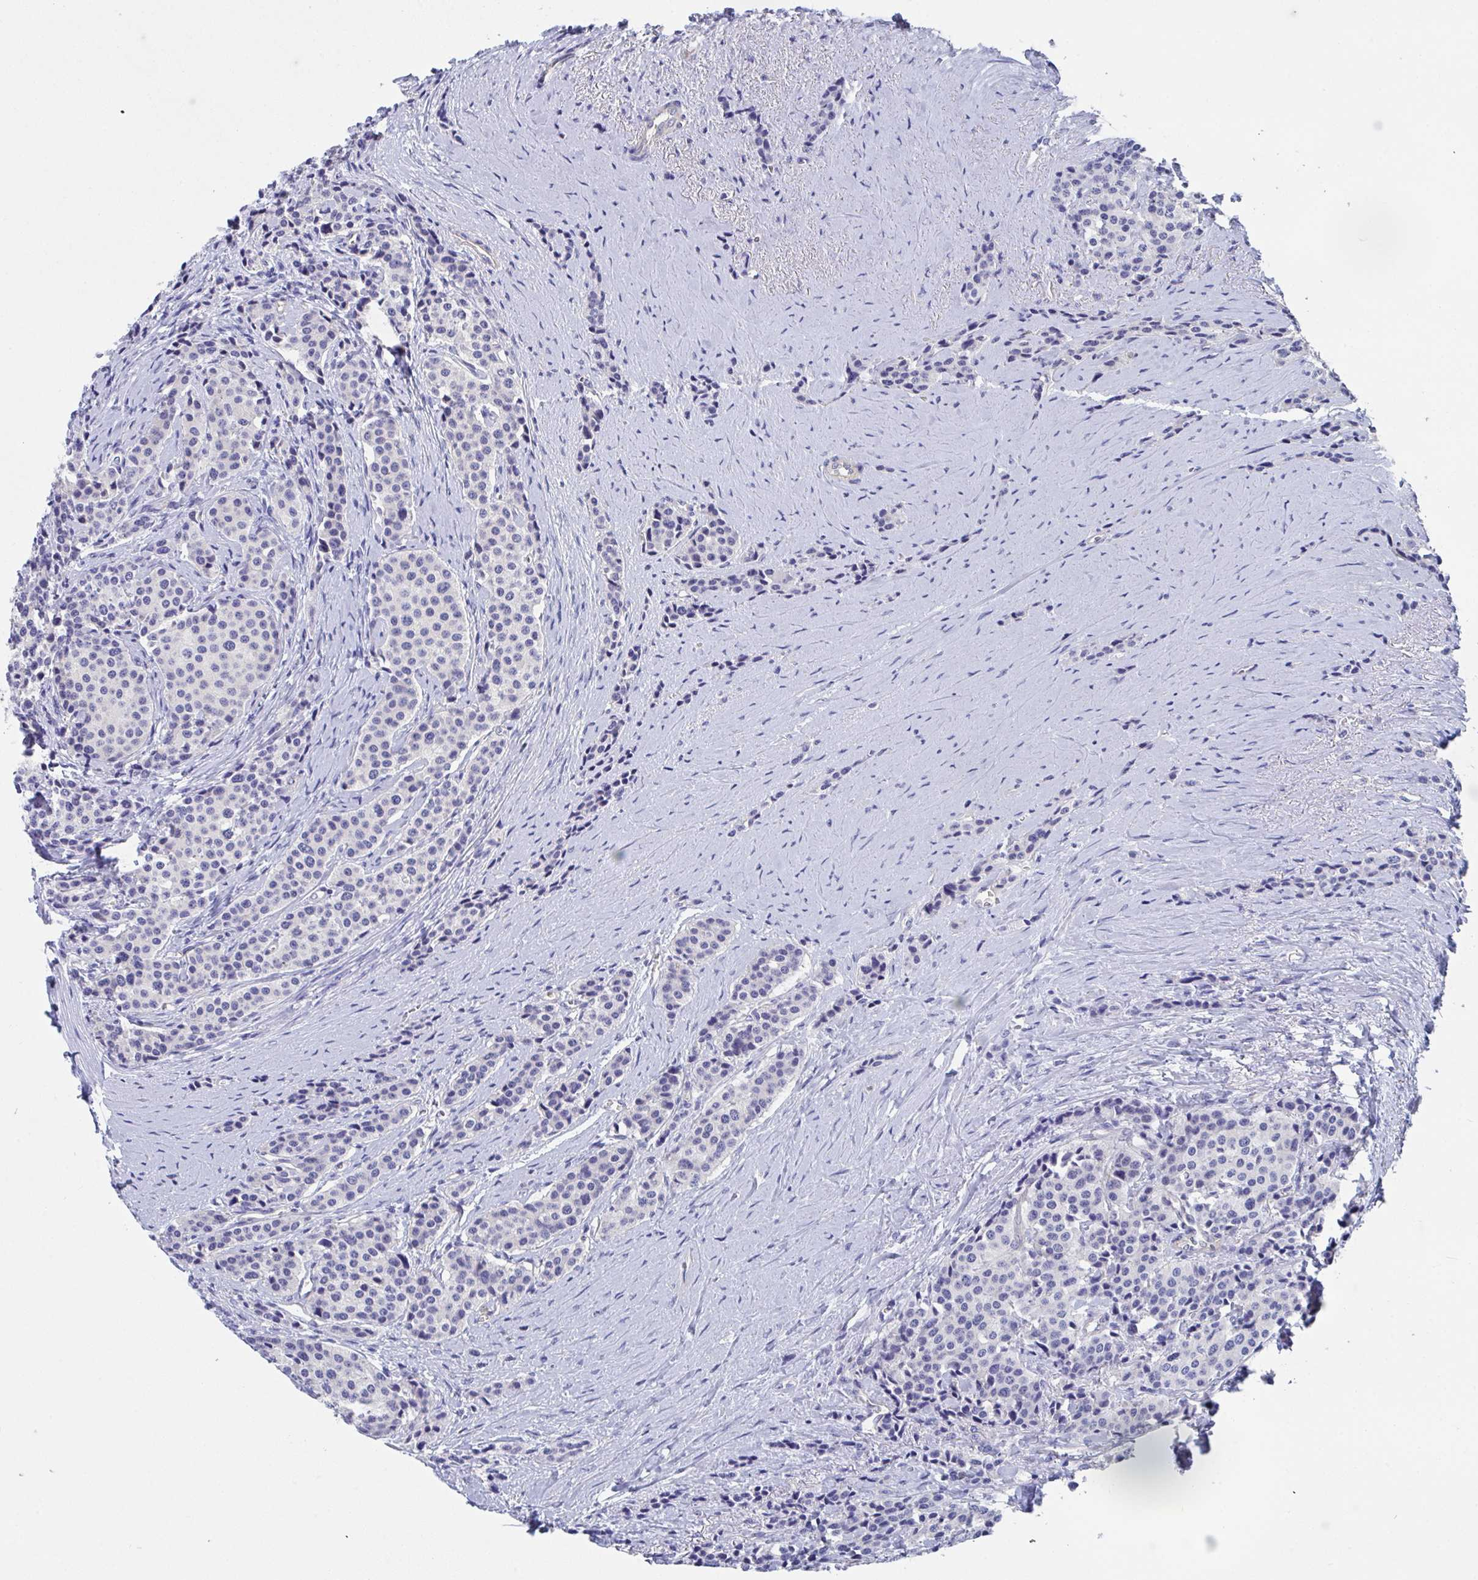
{"staining": {"intensity": "negative", "quantity": "none", "location": "none"}, "tissue": "carcinoid", "cell_type": "Tumor cells", "image_type": "cancer", "snomed": [{"axis": "morphology", "description": "Carcinoid, malignant, NOS"}, {"axis": "topography", "description": "Small intestine"}], "caption": "There is no significant positivity in tumor cells of carcinoid (malignant).", "gene": "P2RX3", "patient": {"sex": "male", "age": 73}}